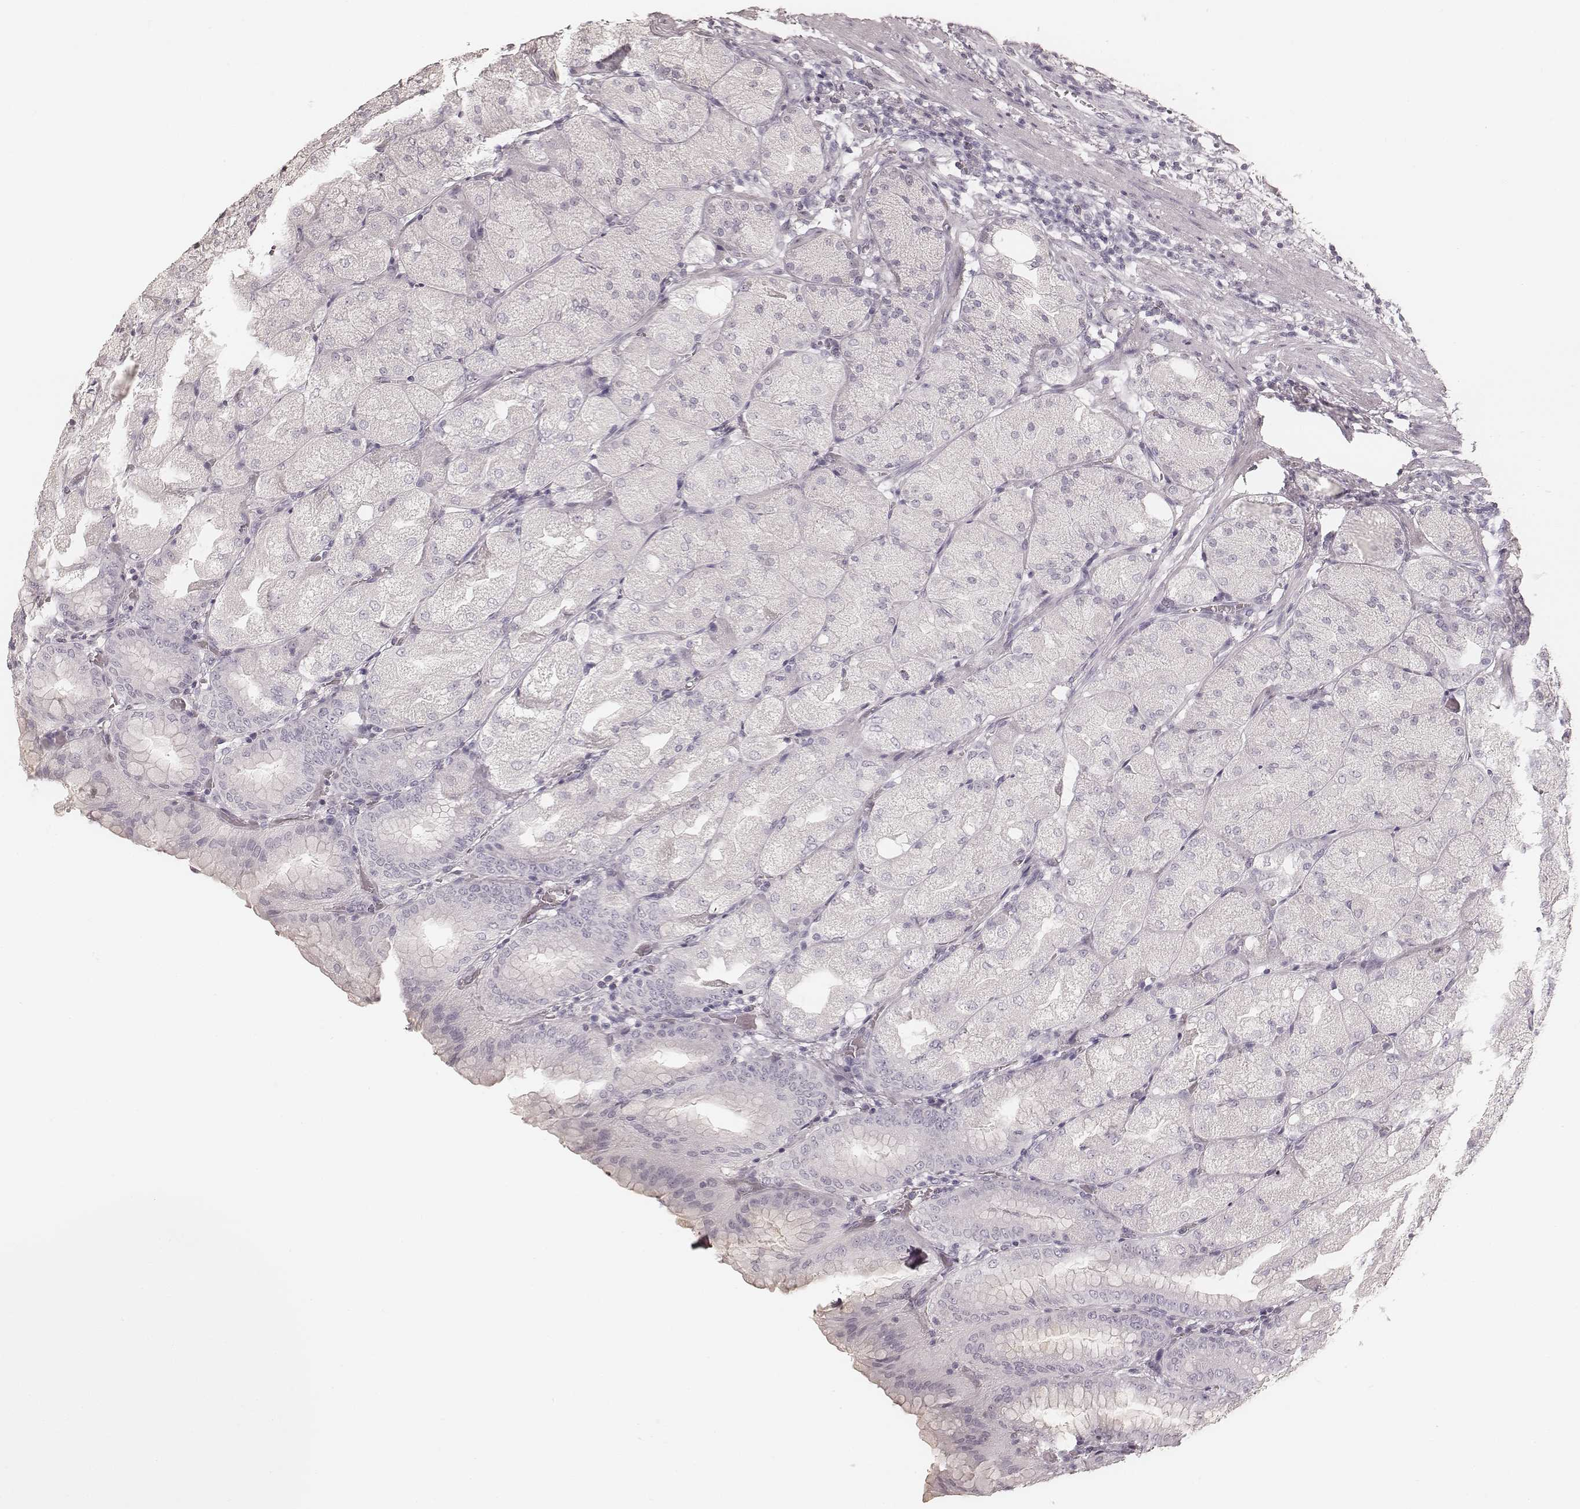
{"staining": {"intensity": "negative", "quantity": "none", "location": "none"}, "tissue": "stomach", "cell_type": "Glandular cells", "image_type": "normal", "snomed": [{"axis": "morphology", "description": "Normal tissue, NOS"}, {"axis": "topography", "description": "Stomach, upper"}, {"axis": "topography", "description": "Stomach"}, {"axis": "topography", "description": "Stomach, lower"}], "caption": "This is an immunohistochemistry (IHC) image of normal stomach. There is no staining in glandular cells.", "gene": "KRT26", "patient": {"sex": "male", "age": 62}}